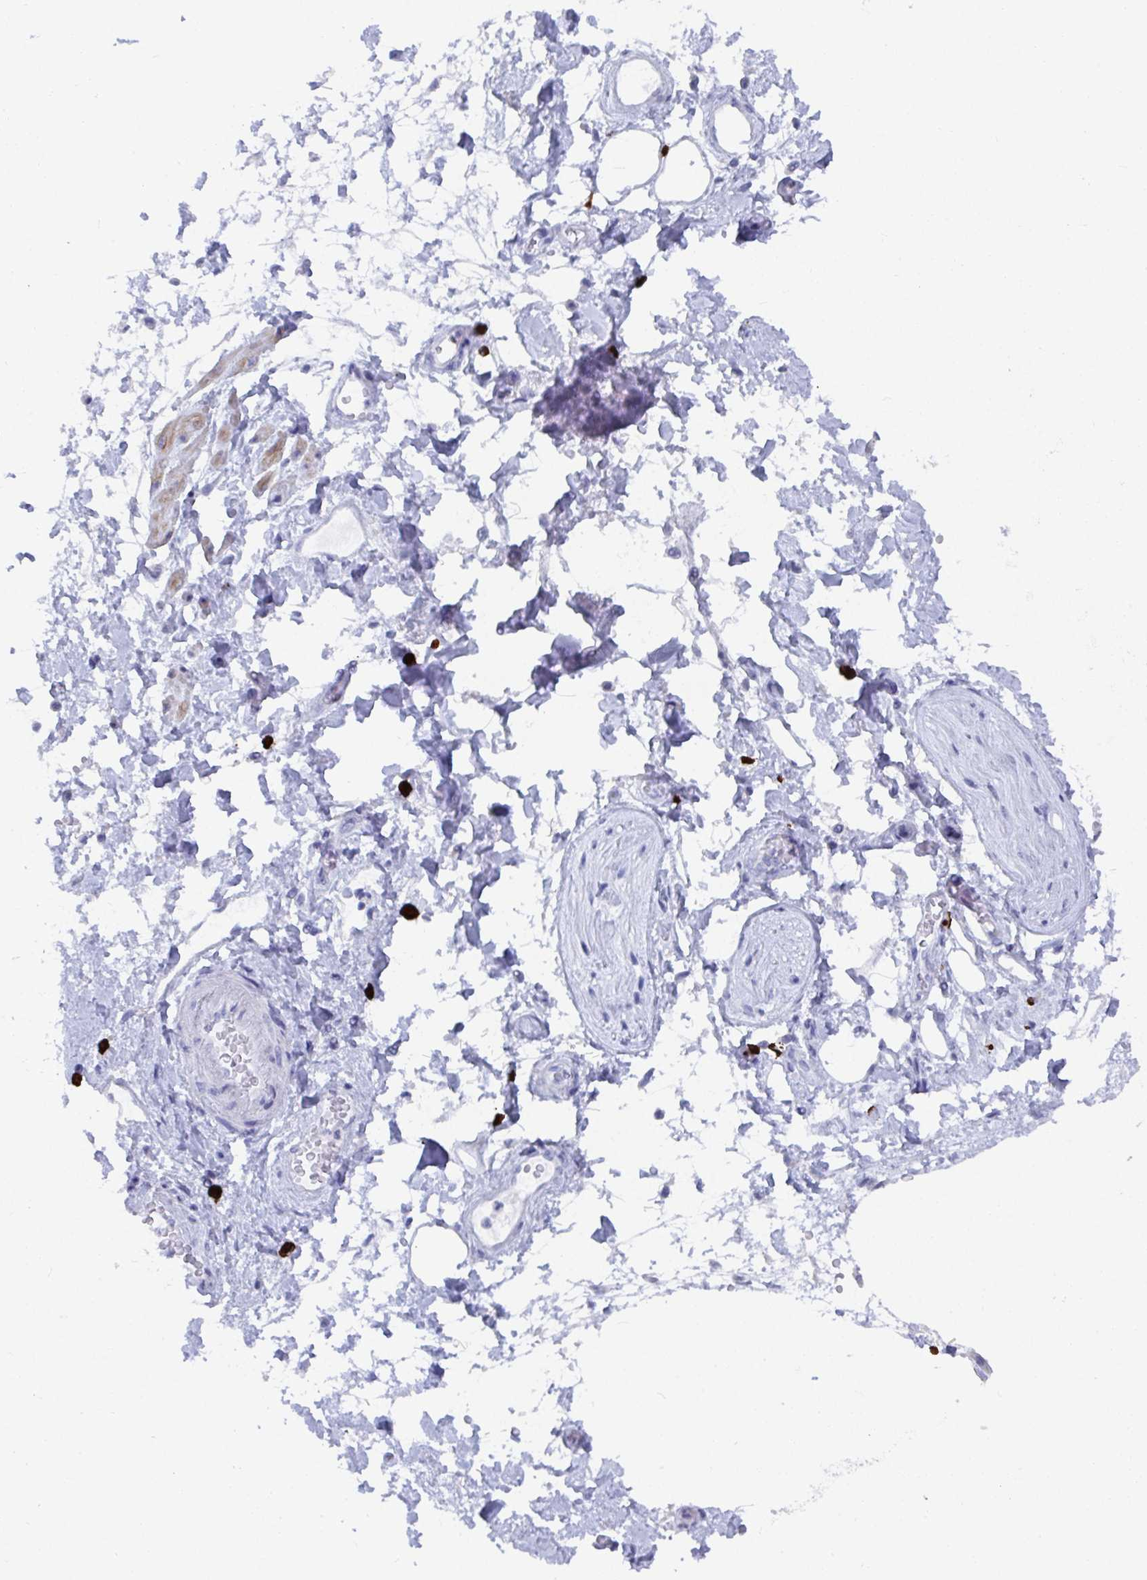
{"staining": {"intensity": "negative", "quantity": "none", "location": "none"}, "tissue": "adipose tissue", "cell_type": "Adipocytes", "image_type": "normal", "snomed": [{"axis": "morphology", "description": "Normal tissue, NOS"}, {"axis": "topography", "description": "Urinary bladder"}, {"axis": "topography", "description": "Peripheral nerve tissue"}], "caption": "DAB immunohistochemical staining of normal human adipose tissue exhibits no significant staining in adipocytes.", "gene": "GRIA1", "patient": {"sex": "female", "age": 60}}